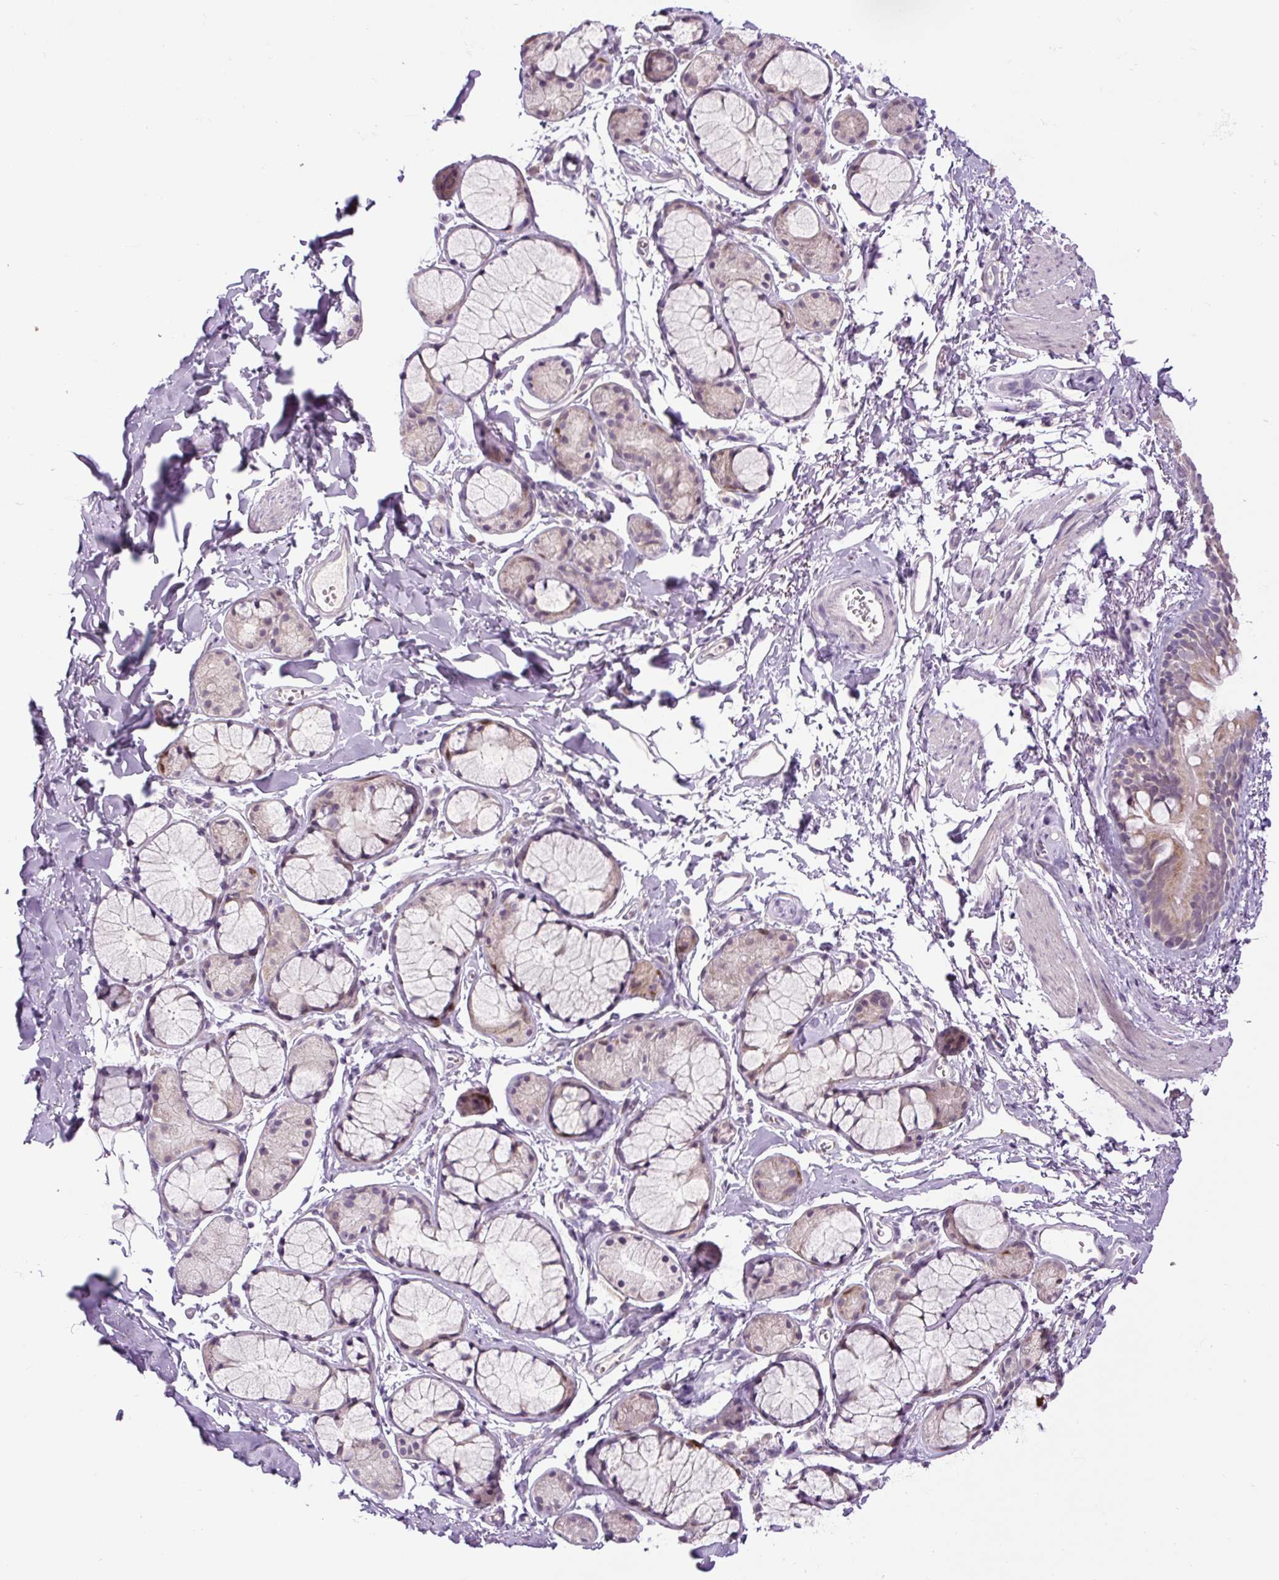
{"staining": {"intensity": "negative", "quantity": "none", "location": "none"}, "tissue": "soft tissue", "cell_type": "Fibroblasts", "image_type": "normal", "snomed": [{"axis": "morphology", "description": "Normal tissue, NOS"}, {"axis": "topography", "description": "Cartilage tissue"}, {"axis": "topography", "description": "Bronchus"}, {"axis": "topography", "description": "Peripheral nerve tissue"}], "caption": "High magnification brightfield microscopy of benign soft tissue stained with DAB (brown) and counterstained with hematoxylin (blue): fibroblasts show no significant positivity.", "gene": "FABP7", "patient": {"sex": "female", "age": 59}}